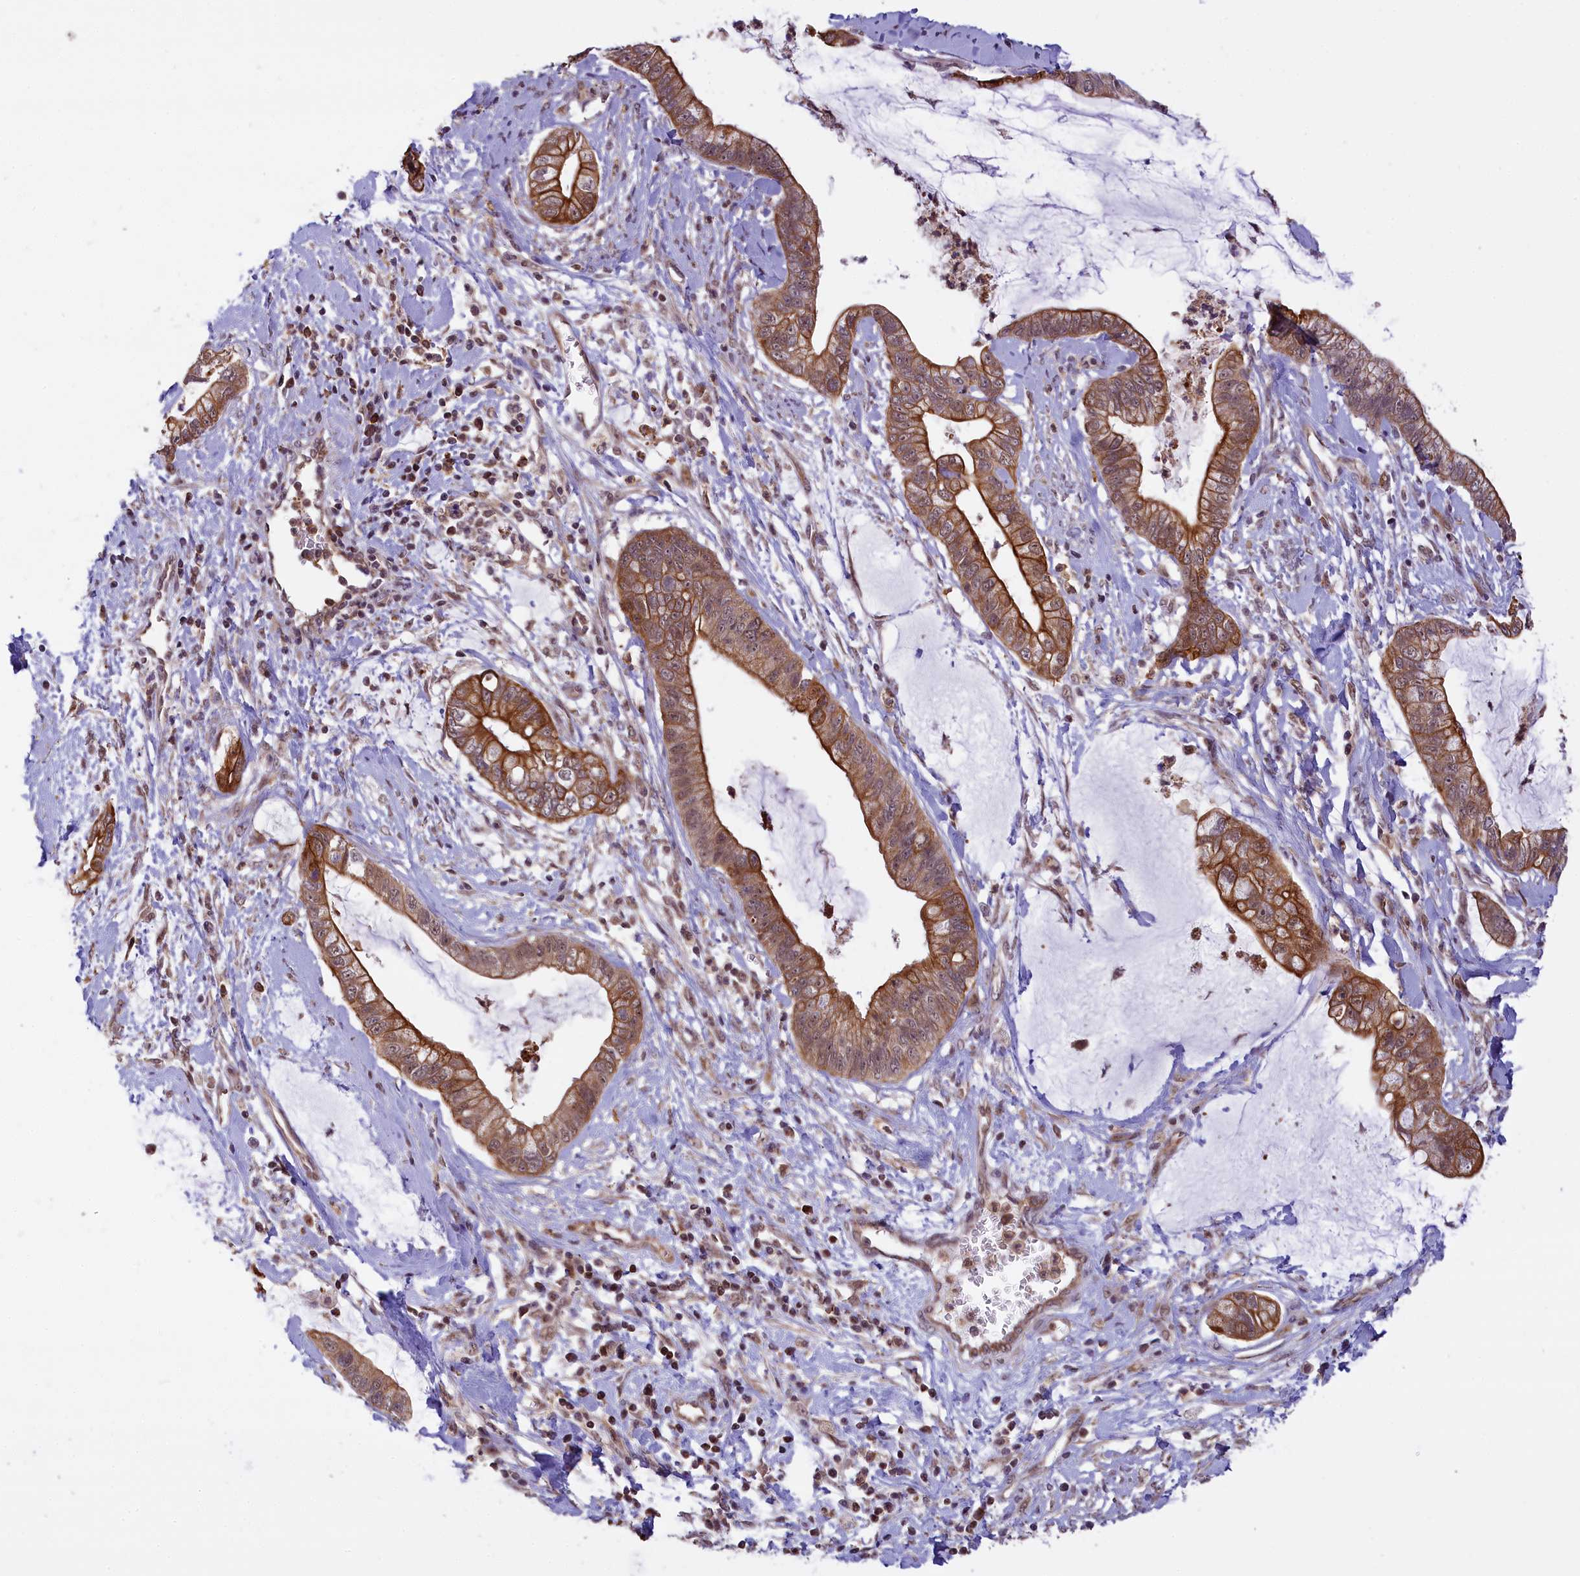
{"staining": {"intensity": "moderate", "quantity": ">75%", "location": "cytoplasmic/membranous"}, "tissue": "cervical cancer", "cell_type": "Tumor cells", "image_type": "cancer", "snomed": [{"axis": "morphology", "description": "Adenocarcinoma, NOS"}, {"axis": "topography", "description": "Cervix"}], "caption": "IHC of human cervical cancer (adenocarcinoma) shows medium levels of moderate cytoplasmic/membranous expression in about >75% of tumor cells.", "gene": "CARD8", "patient": {"sex": "female", "age": 44}}